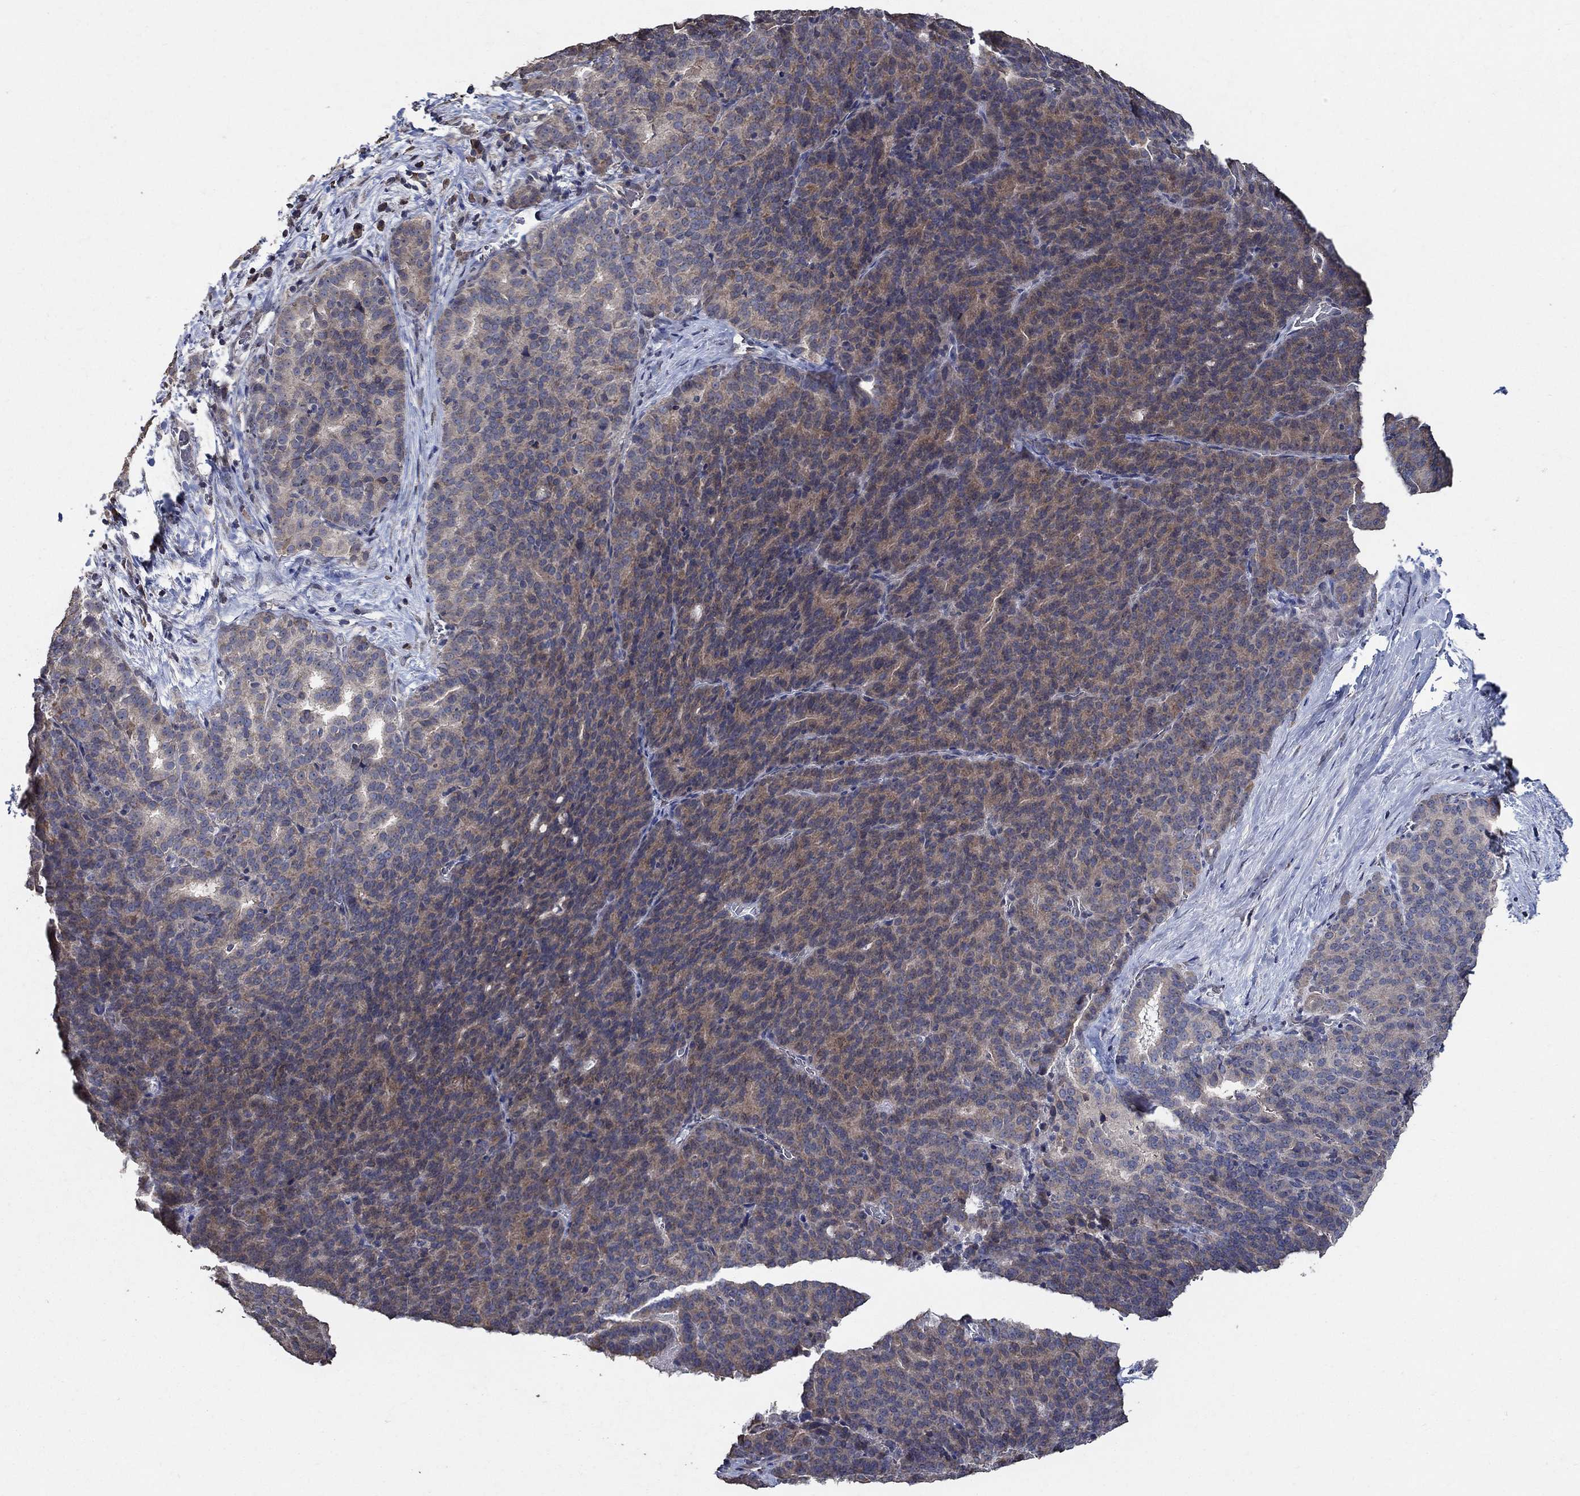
{"staining": {"intensity": "moderate", "quantity": "25%-75%", "location": "cytoplasmic/membranous"}, "tissue": "liver cancer", "cell_type": "Tumor cells", "image_type": "cancer", "snomed": [{"axis": "morphology", "description": "Cholangiocarcinoma"}, {"axis": "topography", "description": "Liver"}], "caption": "Tumor cells demonstrate medium levels of moderate cytoplasmic/membranous staining in approximately 25%-75% of cells in human cholangiocarcinoma (liver).", "gene": "HAP1", "patient": {"sex": "female", "age": 47}}